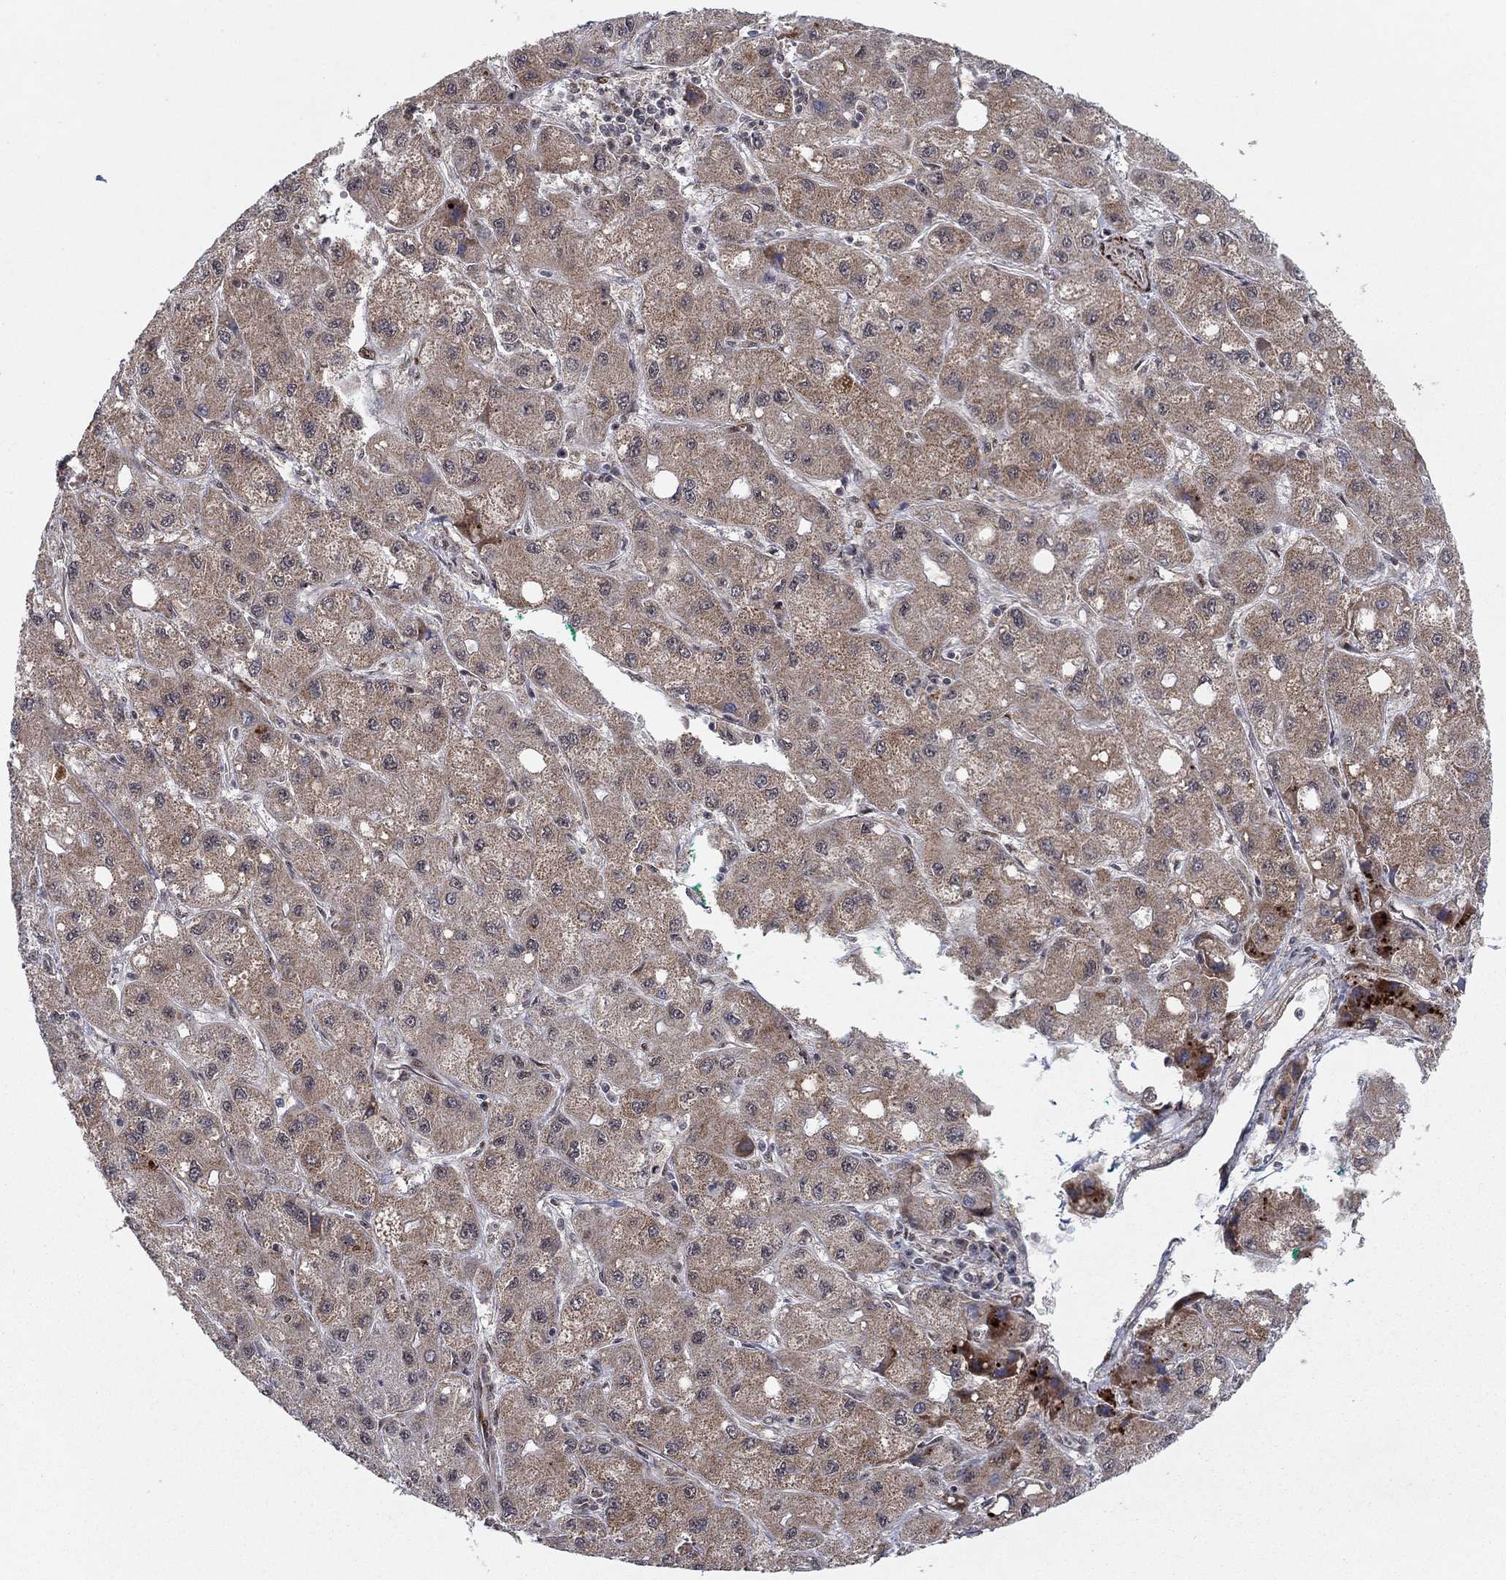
{"staining": {"intensity": "moderate", "quantity": ">75%", "location": "cytoplasmic/membranous"}, "tissue": "liver cancer", "cell_type": "Tumor cells", "image_type": "cancer", "snomed": [{"axis": "morphology", "description": "Carcinoma, Hepatocellular, NOS"}, {"axis": "topography", "description": "Liver"}], "caption": "Tumor cells display medium levels of moderate cytoplasmic/membranous staining in approximately >75% of cells in liver cancer.", "gene": "ZNF395", "patient": {"sex": "male", "age": 73}}